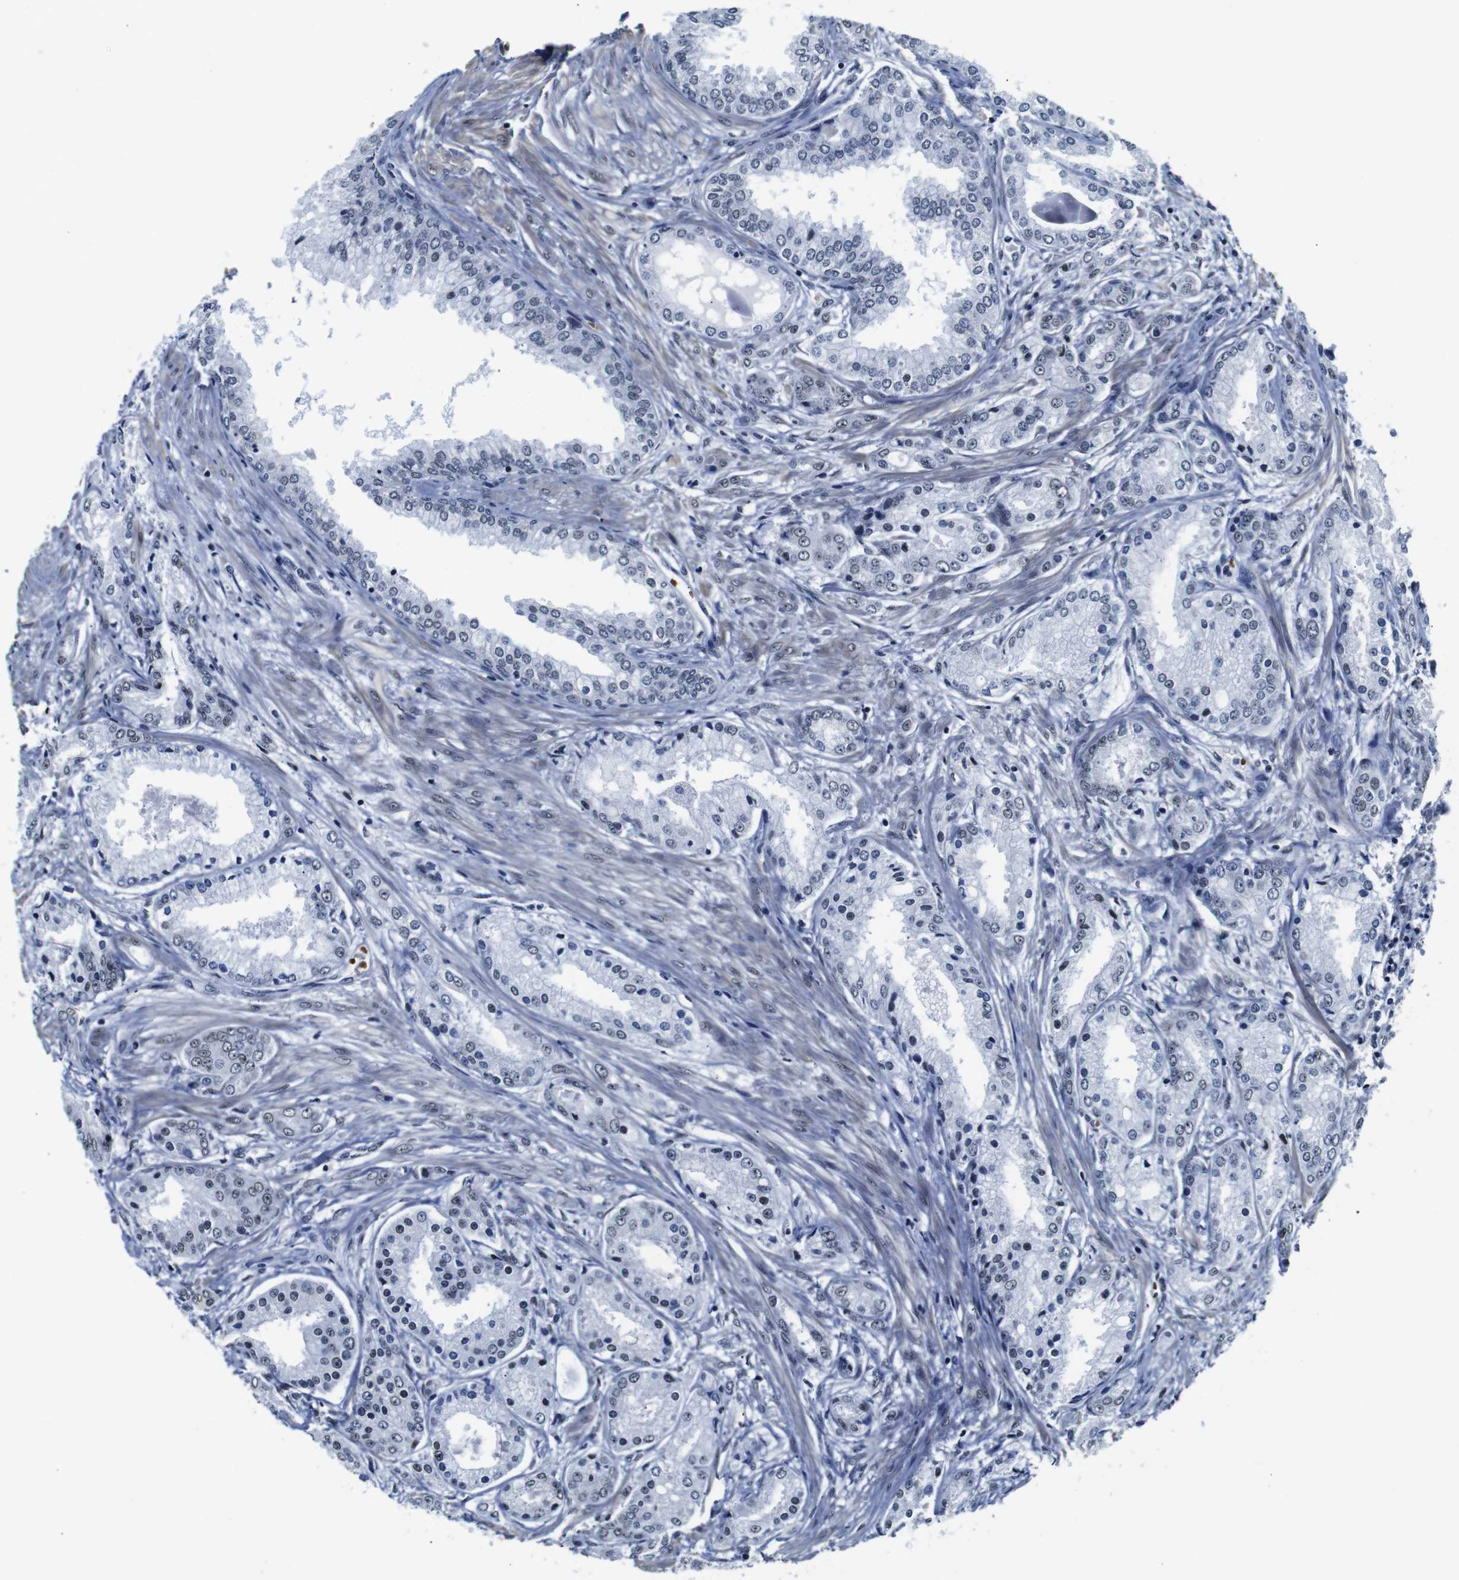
{"staining": {"intensity": "negative", "quantity": "none", "location": "none"}, "tissue": "prostate cancer", "cell_type": "Tumor cells", "image_type": "cancer", "snomed": [{"axis": "morphology", "description": "Adenocarcinoma, High grade"}, {"axis": "topography", "description": "Prostate"}], "caption": "IHC image of neoplastic tissue: prostate cancer (high-grade adenocarcinoma) stained with DAB (3,3'-diaminobenzidine) shows no significant protein positivity in tumor cells.", "gene": "ILDR2", "patient": {"sex": "male", "age": 59}}